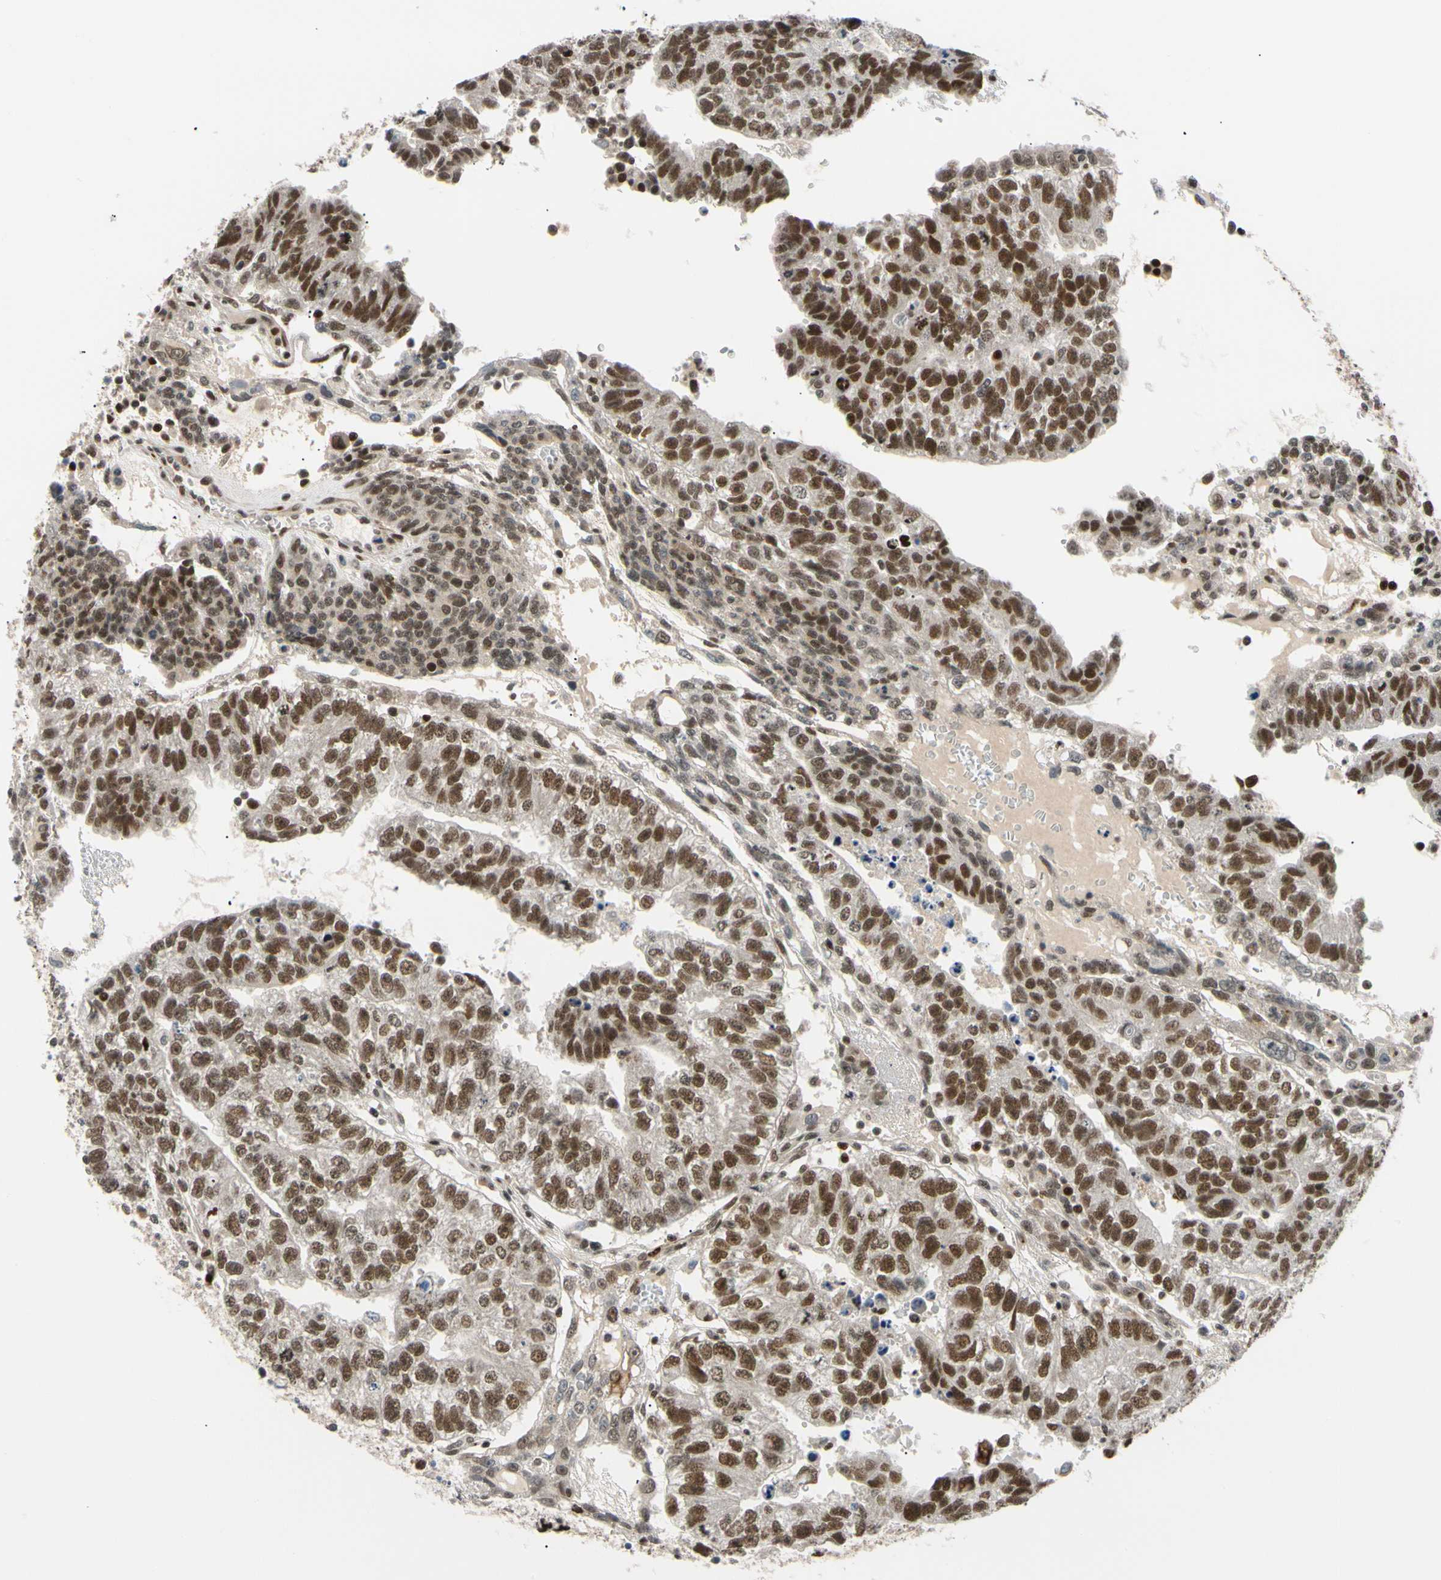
{"staining": {"intensity": "strong", "quantity": ">75%", "location": "nuclear"}, "tissue": "testis cancer", "cell_type": "Tumor cells", "image_type": "cancer", "snomed": [{"axis": "morphology", "description": "Seminoma, NOS"}, {"axis": "morphology", "description": "Carcinoma, Embryonal, NOS"}, {"axis": "topography", "description": "Testis"}], "caption": "Immunohistochemical staining of testis cancer demonstrates high levels of strong nuclear staining in about >75% of tumor cells.", "gene": "E2F1", "patient": {"sex": "male", "age": 52}}